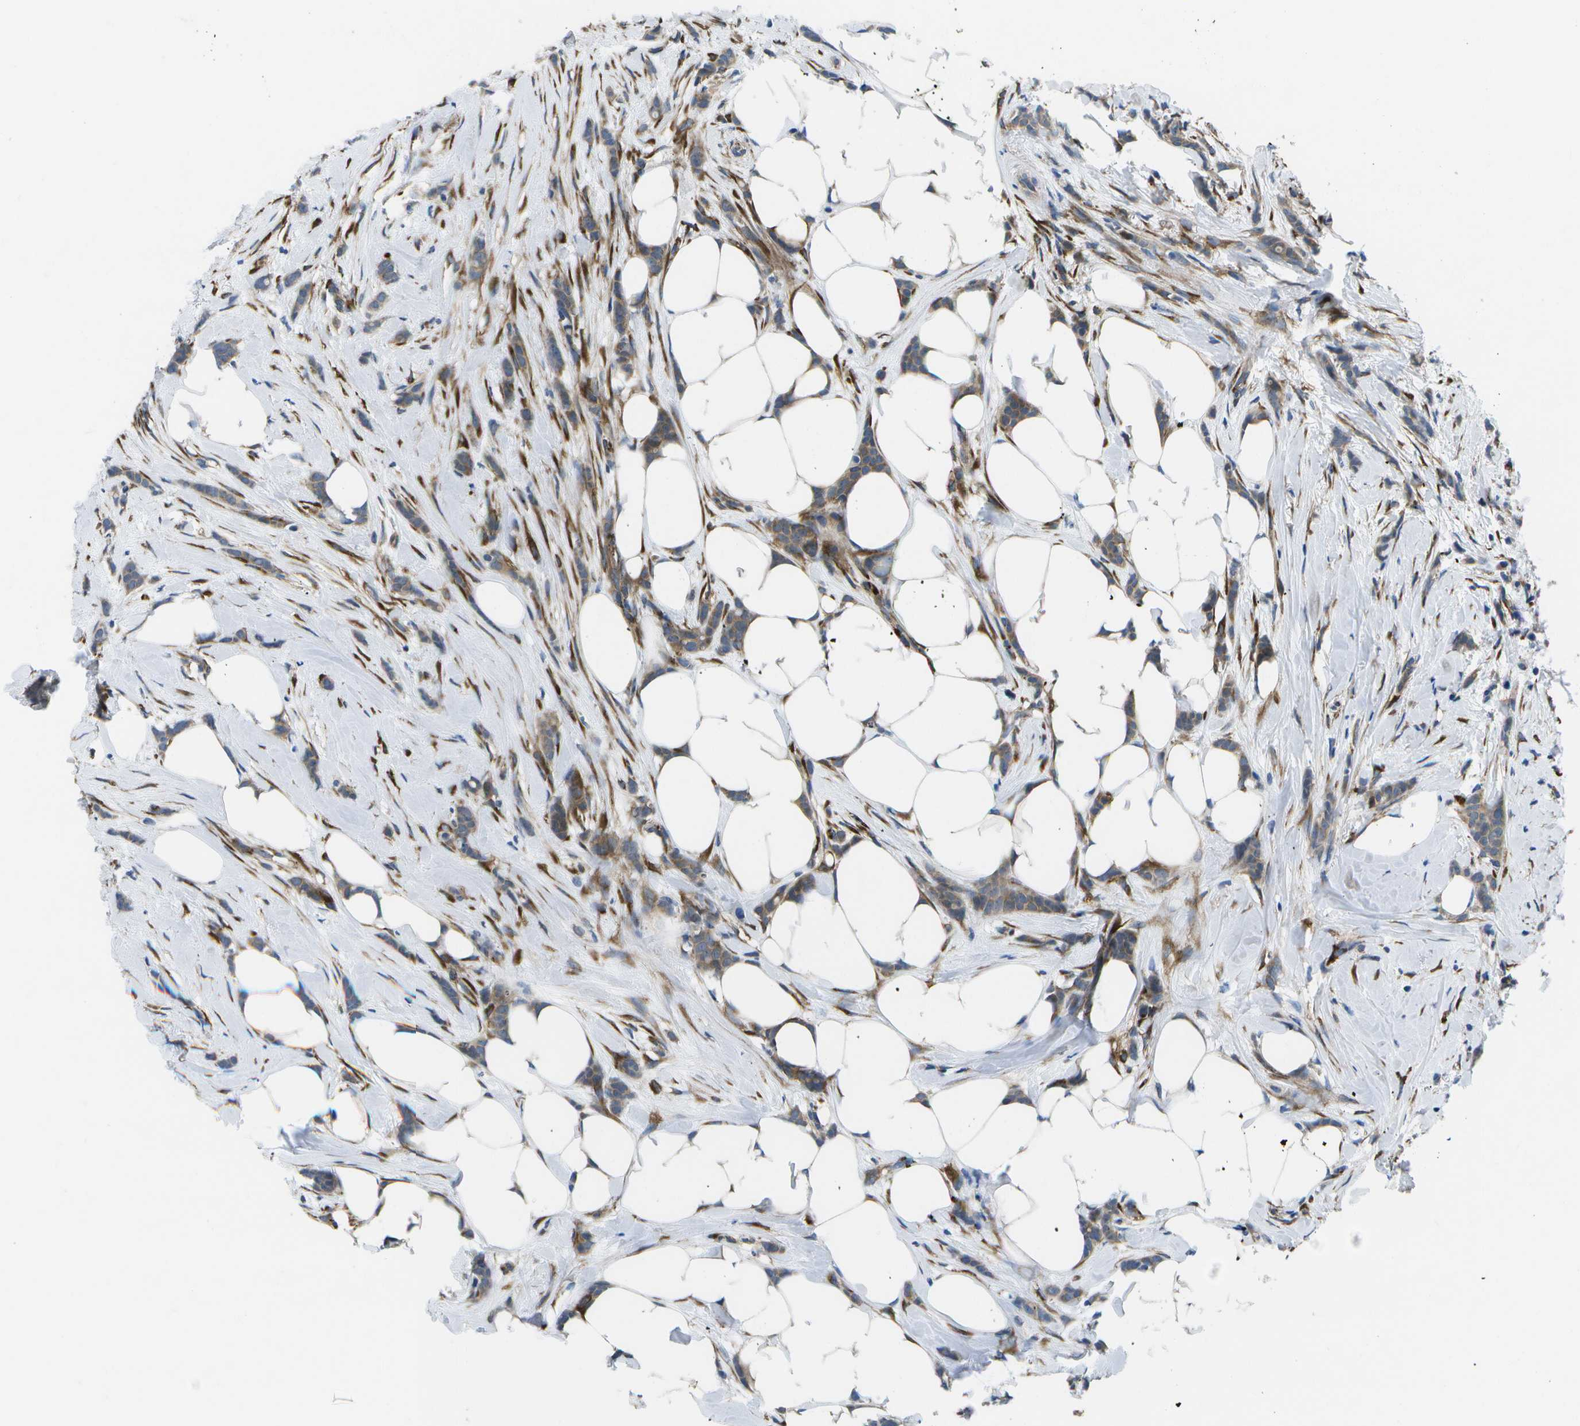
{"staining": {"intensity": "weak", "quantity": ">75%", "location": "cytoplasmic/membranous"}, "tissue": "breast cancer", "cell_type": "Tumor cells", "image_type": "cancer", "snomed": [{"axis": "morphology", "description": "Lobular carcinoma, in situ"}, {"axis": "morphology", "description": "Lobular carcinoma"}, {"axis": "topography", "description": "Breast"}], "caption": "Immunohistochemistry (DAB (3,3'-diaminobenzidine)) staining of human lobular carcinoma (breast) reveals weak cytoplasmic/membranous protein expression in approximately >75% of tumor cells.", "gene": "P3H1", "patient": {"sex": "female", "age": 41}}